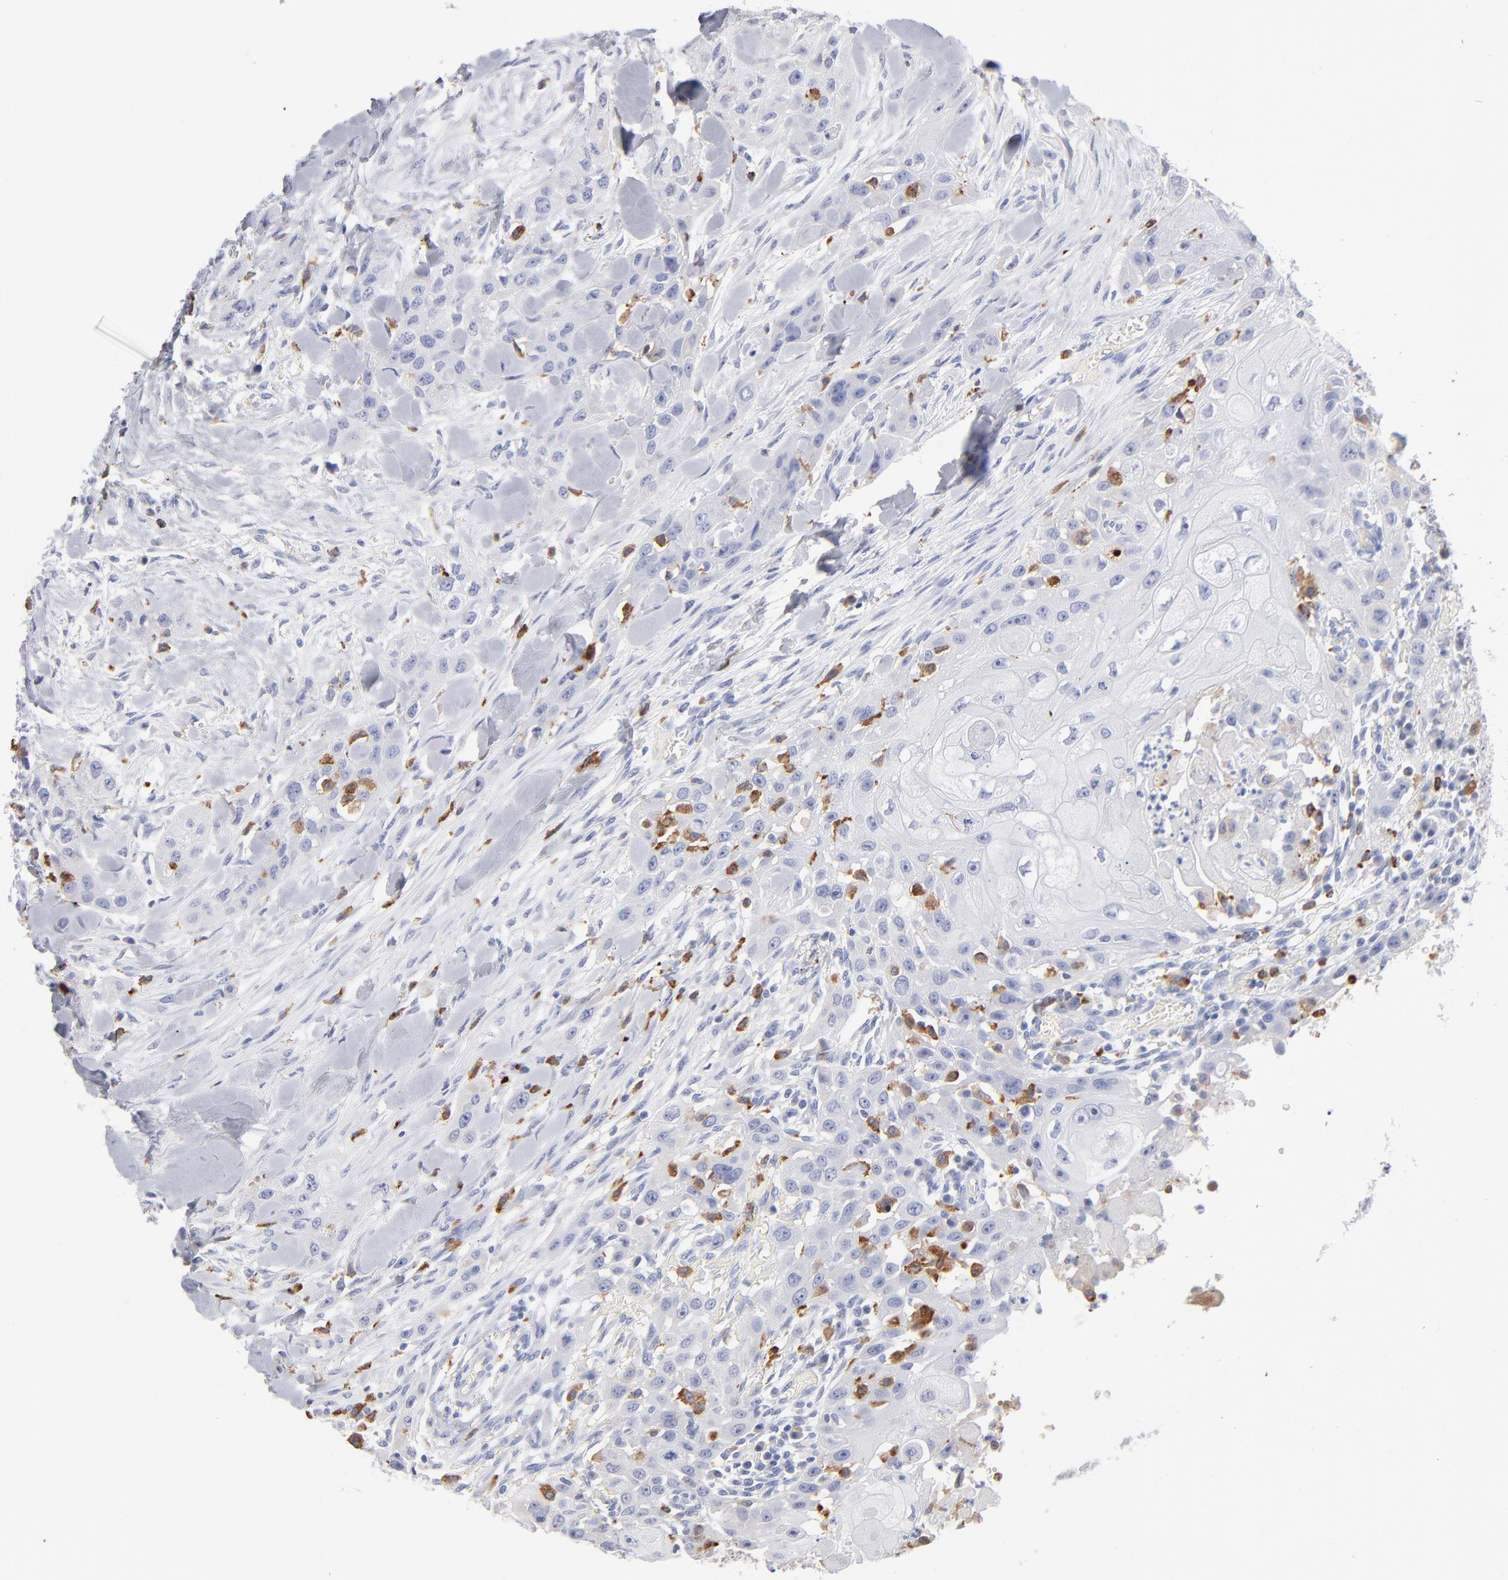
{"staining": {"intensity": "negative", "quantity": "none", "location": "none"}, "tissue": "head and neck cancer", "cell_type": "Tumor cells", "image_type": "cancer", "snomed": [{"axis": "morphology", "description": "Neoplasm, malignant, NOS"}, {"axis": "topography", "description": "Salivary gland"}, {"axis": "topography", "description": "Head-Neck"}], "caption": "IHC of head and neck malignant neoplasm reveals no staining in tumor cells. Nuclei are stained in blue.", "gene": "CD180", "patient": {"sex": "male", "age": 43}}